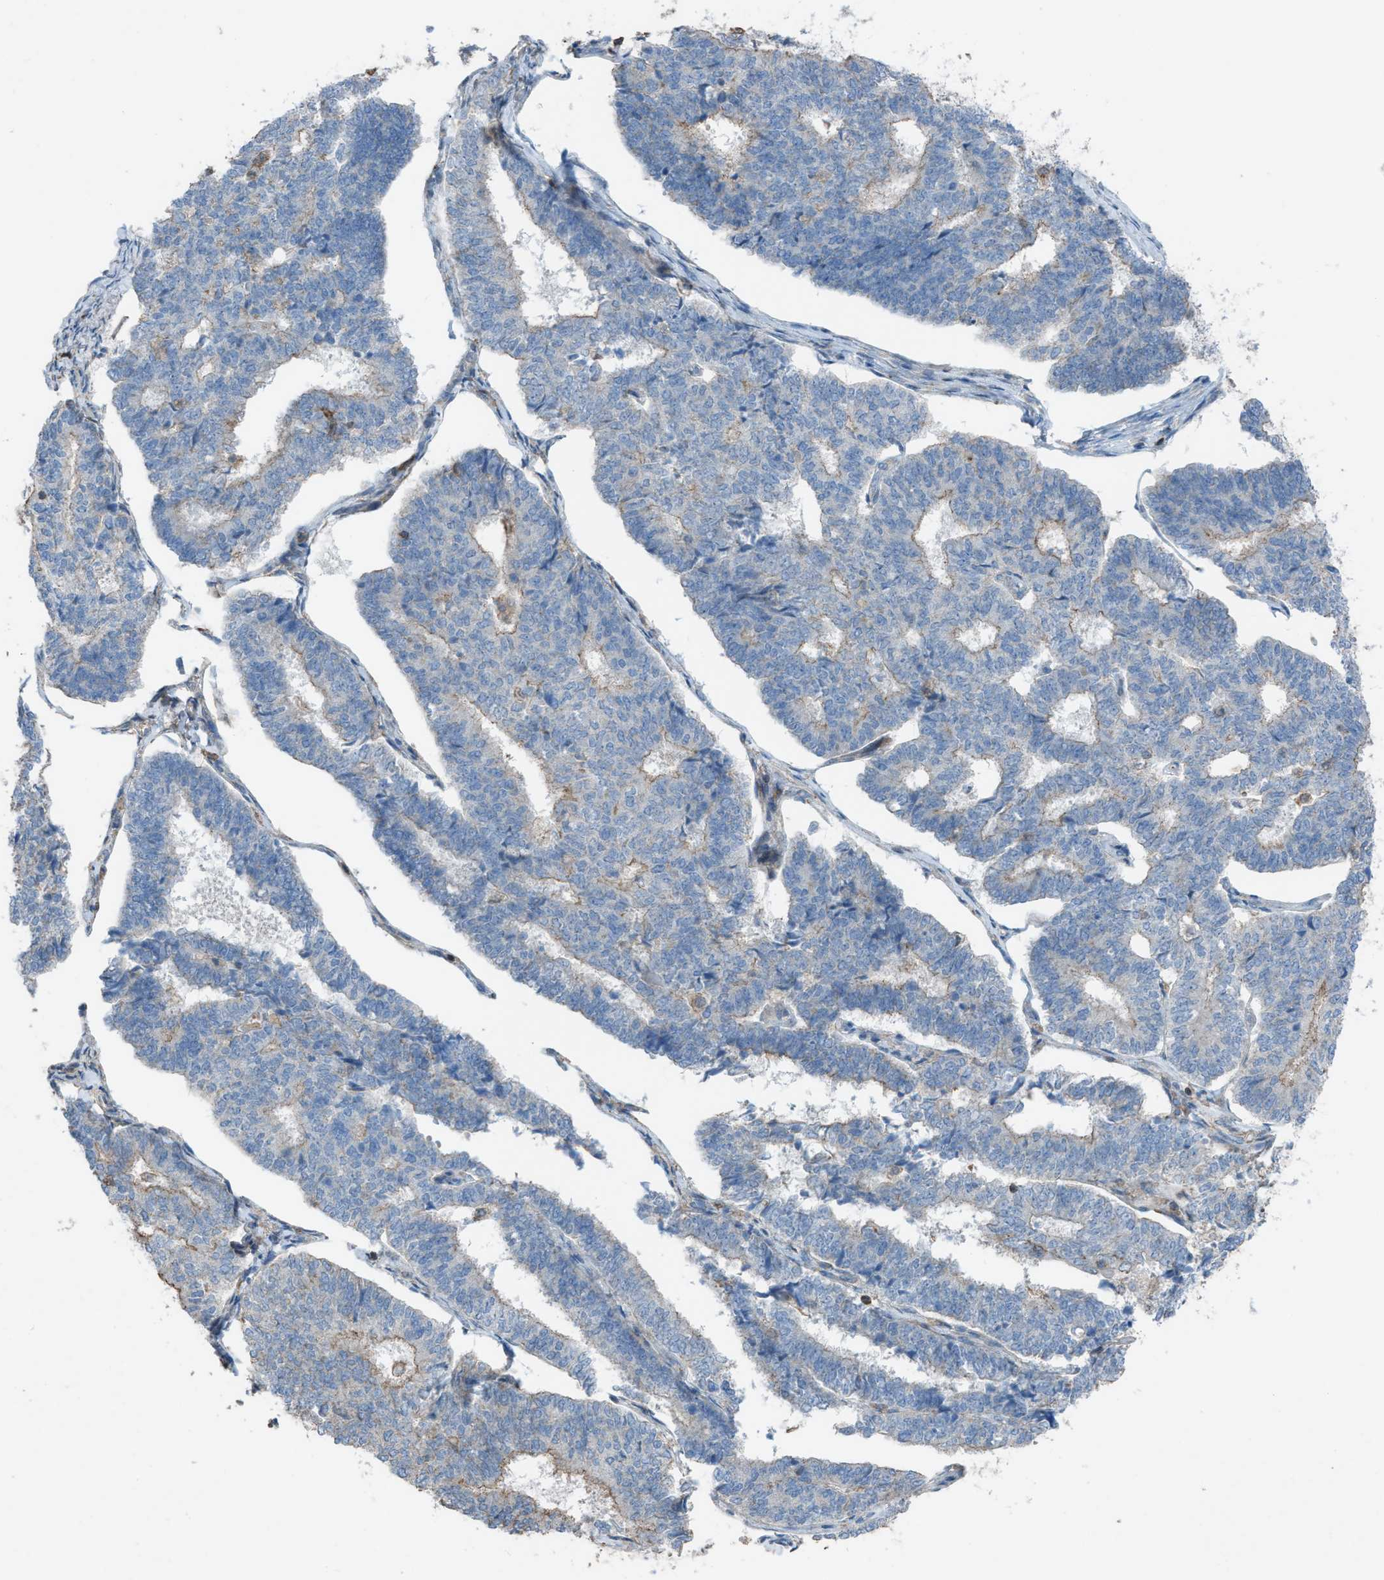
{"staining": {"intensity": "weak", "quantity": "<25%", "location": "cytoplasmic/membranous"}, "tissue": "endometrial cancer", "cell_type": "Tumor cells", "image_type": "cancer", "snomed": [{"axis": "morphology", "description": "Adenocarcinoma, NOS"}, {"axis": "topography", "description": "Endometrium"}], "caption": "Tumor cells are negative for protein expression in human endometrial cancer.", "gene": "NCK2", "patient": {"sex": "female", "age": 70}}